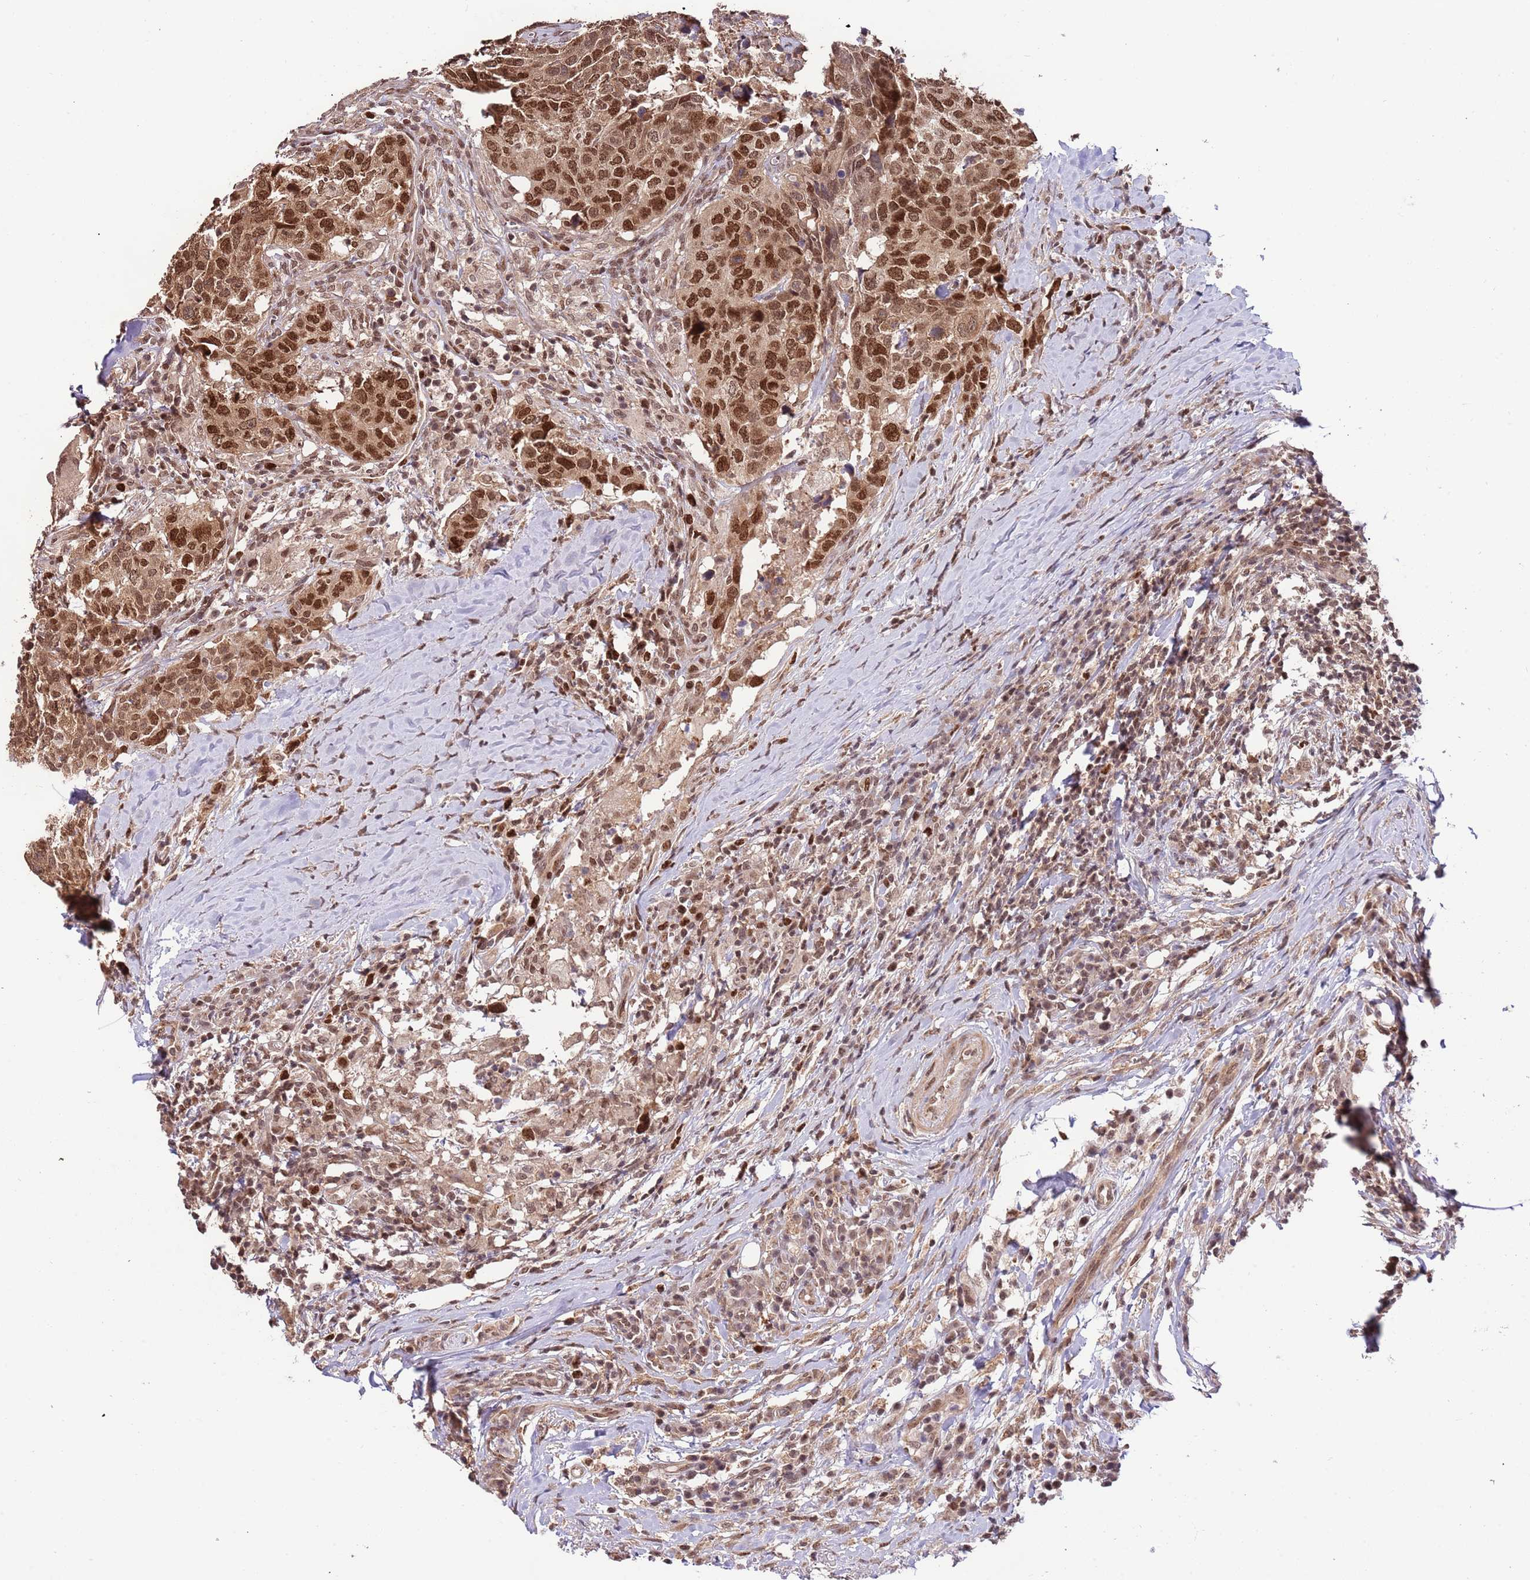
{"staining": {"intensity": "strong", "quantity": ">75%", "location": "nuclear"}, "tissue": "head and neck cancer", "cell_type": "Tumor cells", "image_type": "cancer", "snomed": [{"axis": "morphology", "description": "Normal tissue, NOS"}, {"axis": "morphology", "description": "Squamous cell carcinoma, NOS"}, {"axis": "topography", "description": "Skeletal muscle"}, {"axis": "topography", "description": "Vascular tissue"}, {"axis": "topography", "description": "Peripheral nerve tissue"}, {"axis": "topography", "description": "Head-Neck"}], "caption": "A brown stain labels strong nuclear expression of a protein in human head and neck cancer (squamous cell carcinoma) tumor cells. (Brightfield microscopy of DAB IHC at high magnification).", "gene": "RIF1", "patient": {"sex": "male", "age": 66}}